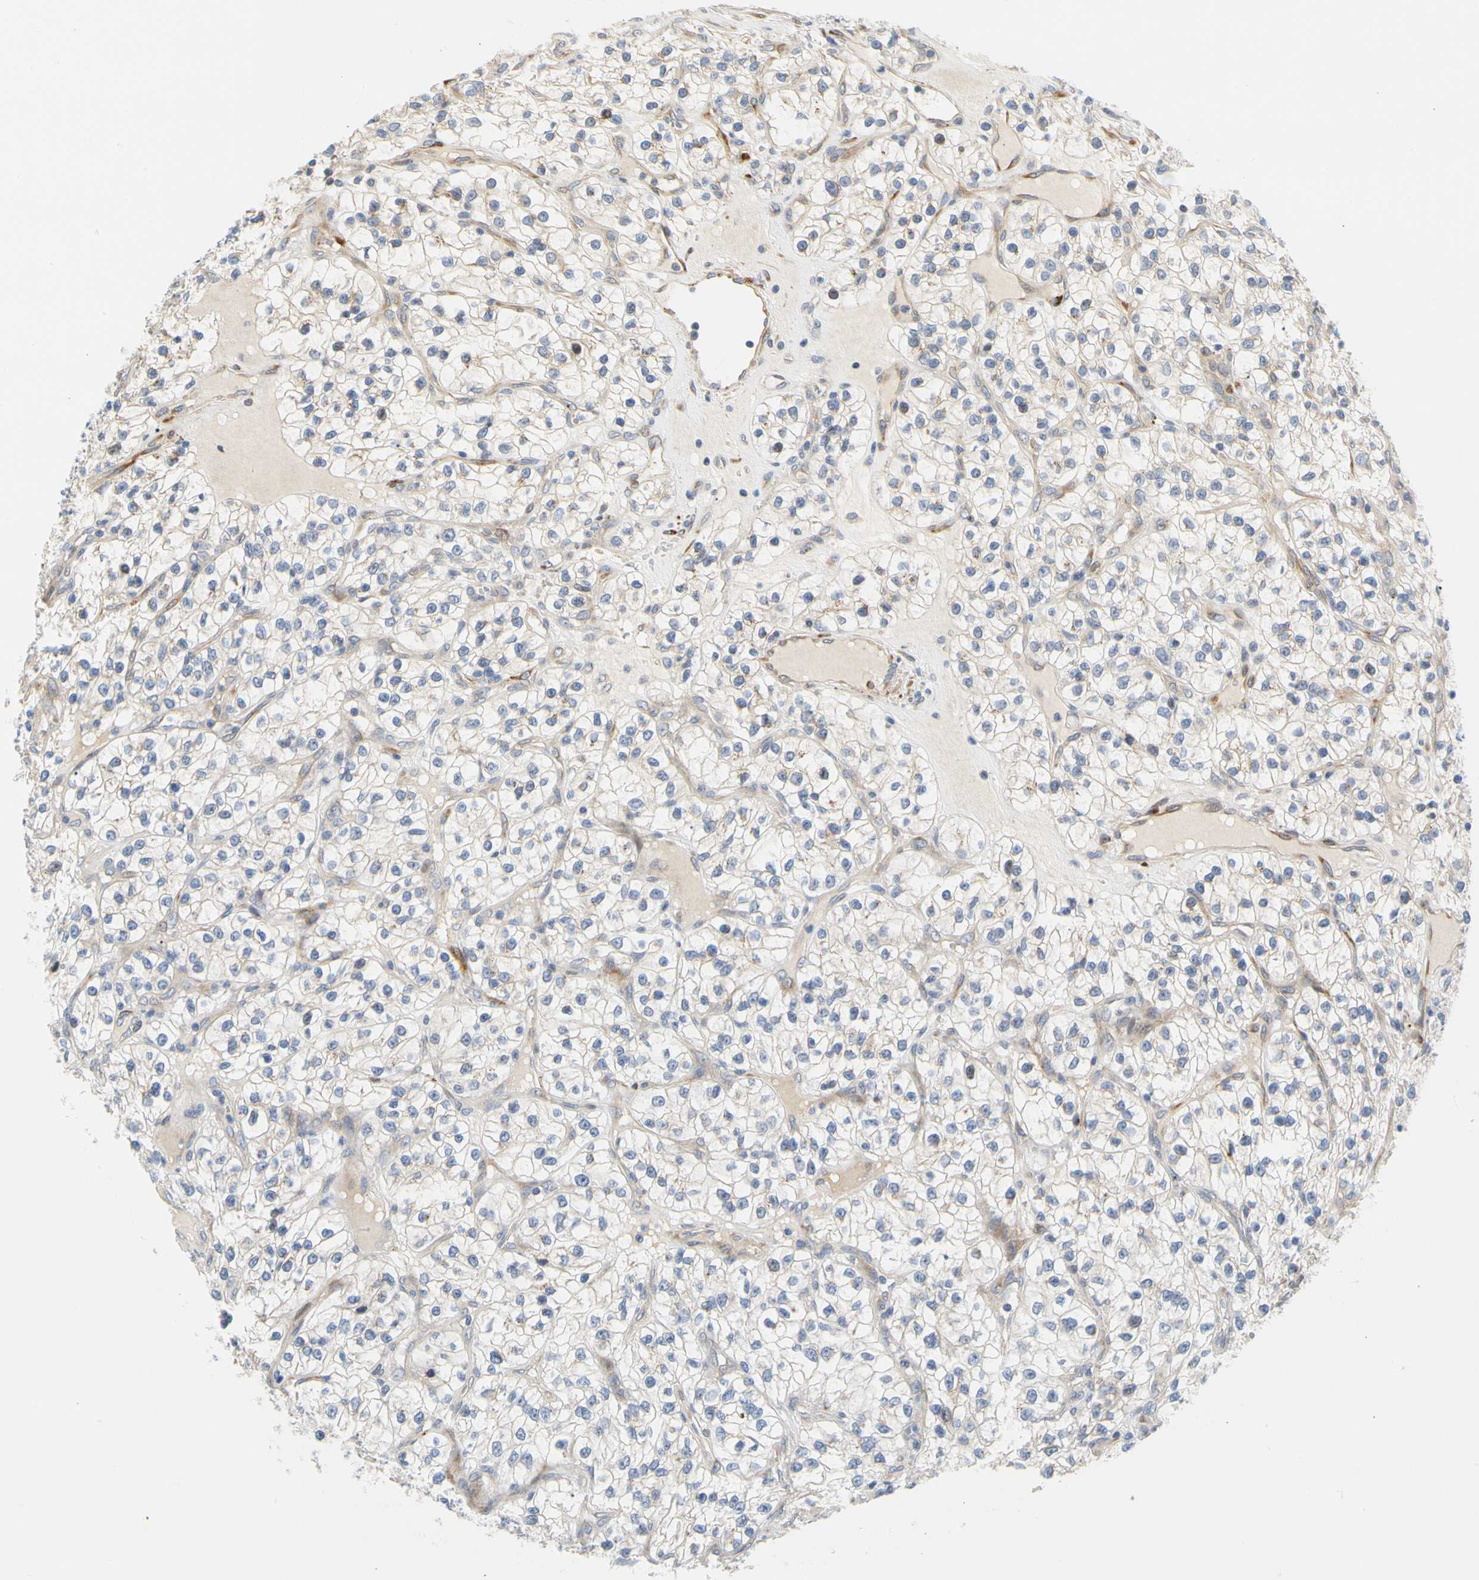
{"staining": {"intensity": "negative", "quantity": "none", "location": "none"}, "tissue": "renal cancer", "cell_type": "Tumor cells", "image_type": "cancer", "snomed": [{"axis": "morphology", "description": "Adenocarcinoma, NOS"}, {"axis": "topography", "description": "Kidney"}], "caption": "The image reveals no significant expression in tumor cells of adenocarcinoma (renal).", "gene": "ZNF236", "patient": {"sex": "female", "age": 57}}